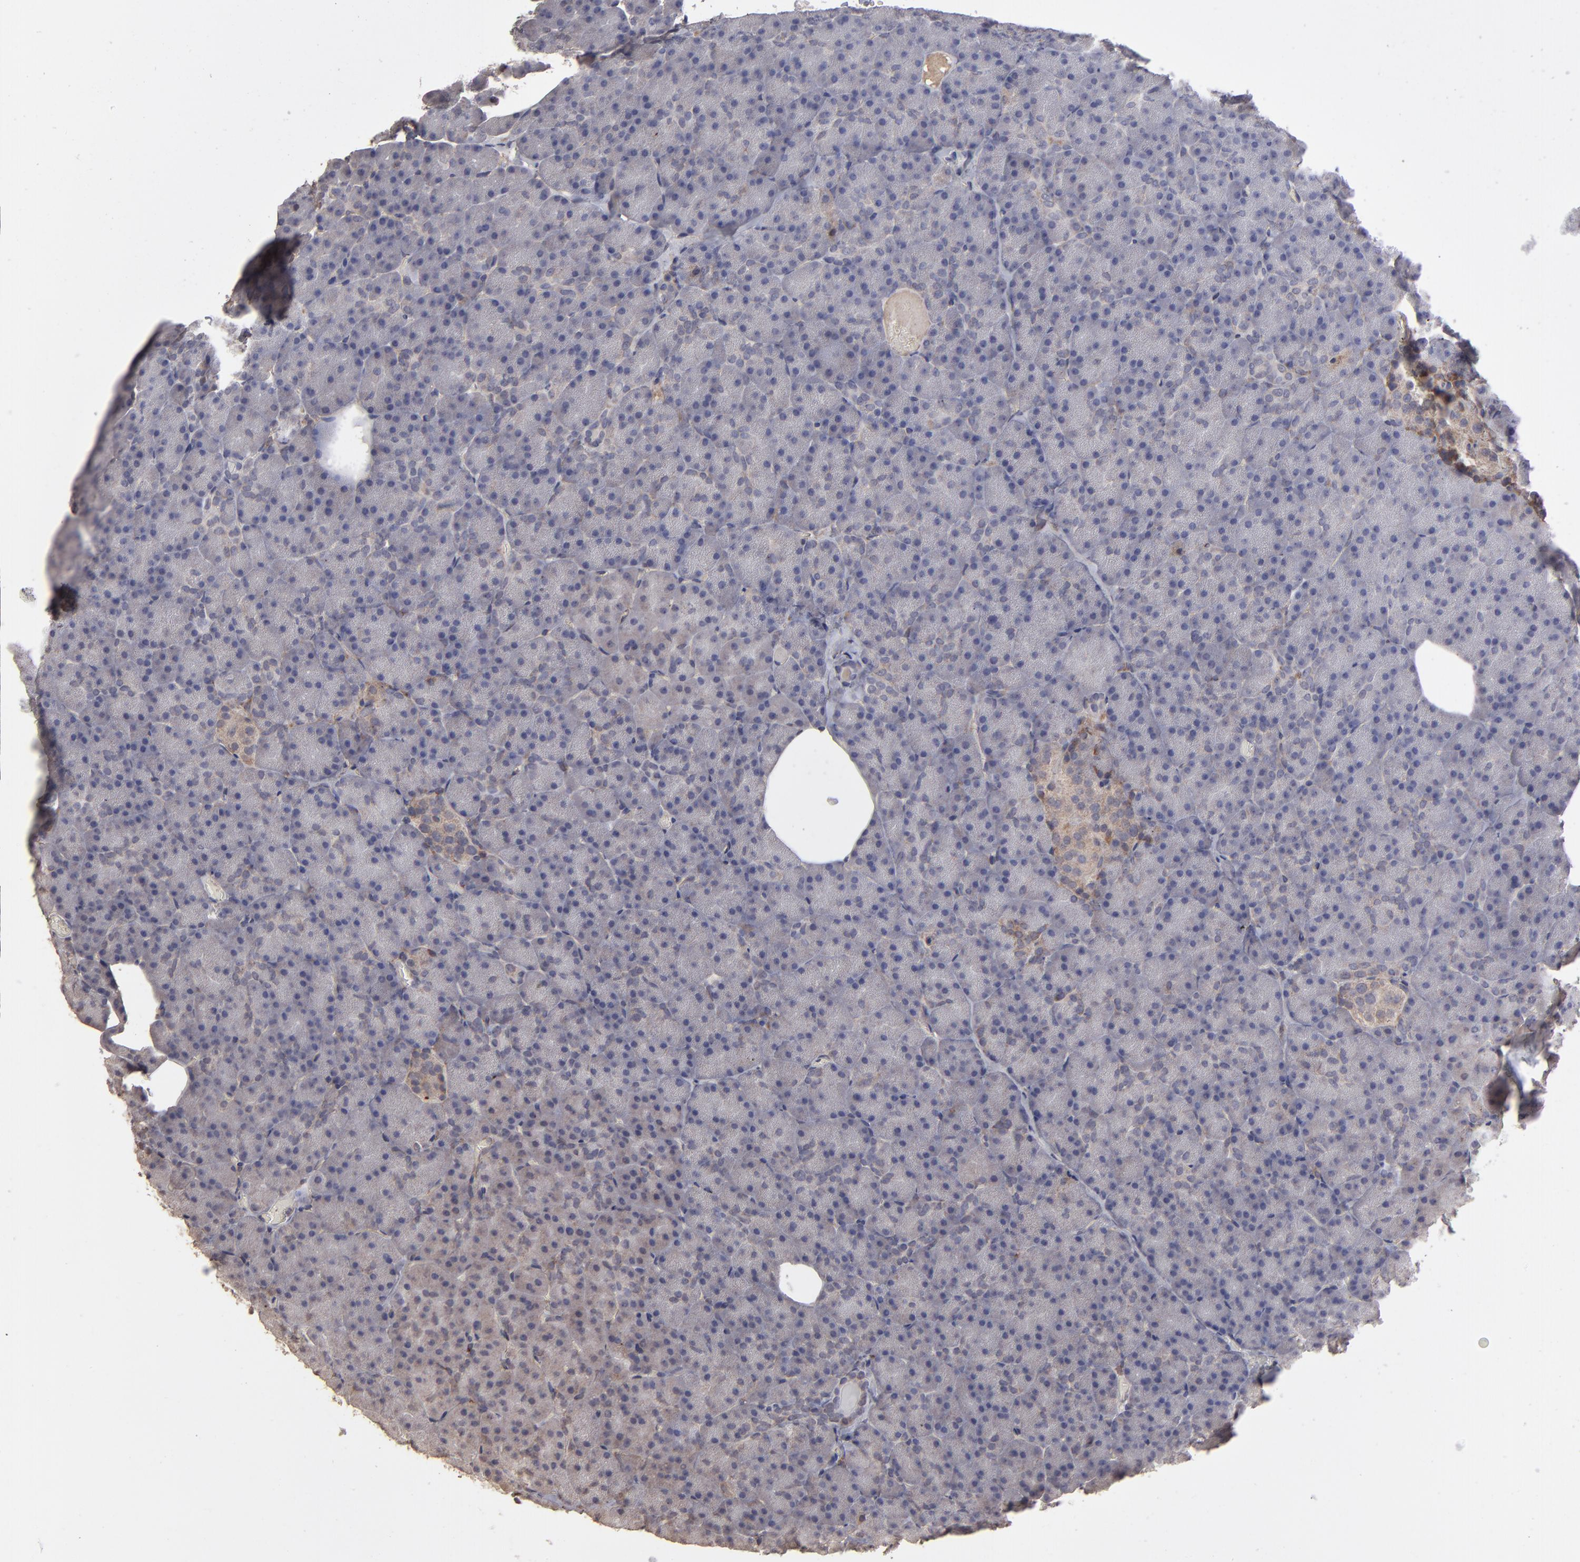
{"staining": {"intensity": "weak", "quantity": "<25%", "location": "cytoplasmic/membranous"}, "tissue": "pancreas", "cell_type": "Exocrine glandular cells", "image_type": "normal", "snomed": [{"axis": "morphology", "description": "Normal tissue, NOS"}, {"axis": "topography", "description": "Pancreas"}], "caption": "DAB immunohistochemical staining of benign pancreas reveals no significant staining in exocrine glandular cells. (DAB (3,3'-diaminobenzidine) immunohistochemistry (IHC), high magnification).", "gene": "ITGB5", "patient": {"sex": "female", "age": 35}}